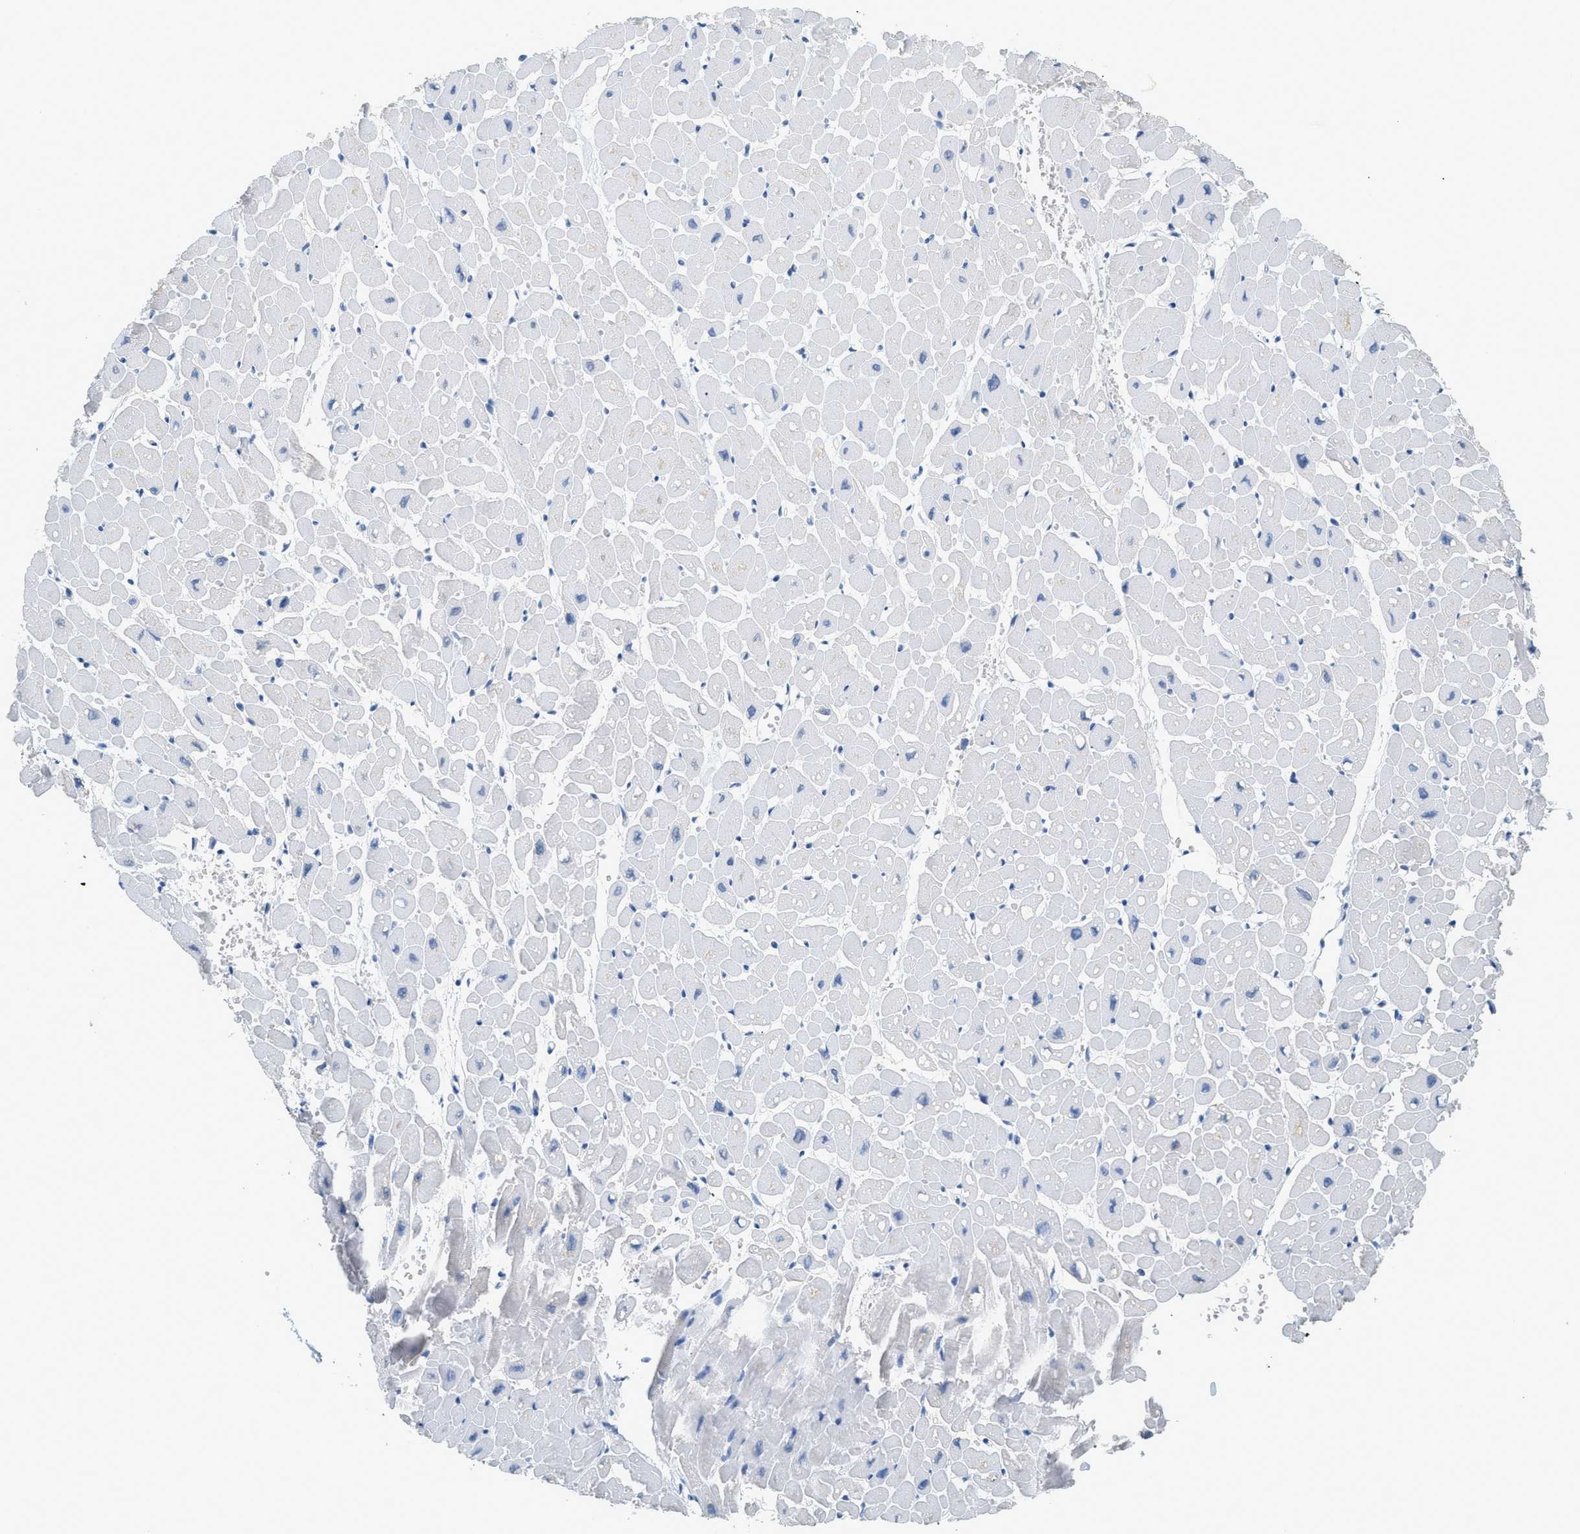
{"staining": {"intensity": "negative", "quantity": "none", "location": "none"}, "tissue": "heart muscle", "cell_type": "Cardiomyocytes", "image_type": "normal", "snomed": [{"axis": "morphology", "description": "Normal tissue, NOS"}, {"axis": "topography", "description": "Heart"}], "caption": "Human heart muscle stained for a protein using IHC displays no expression in cardiomyocytes.", "gene": "LCN2", "patient": {"sex": "male", "age": 45}}